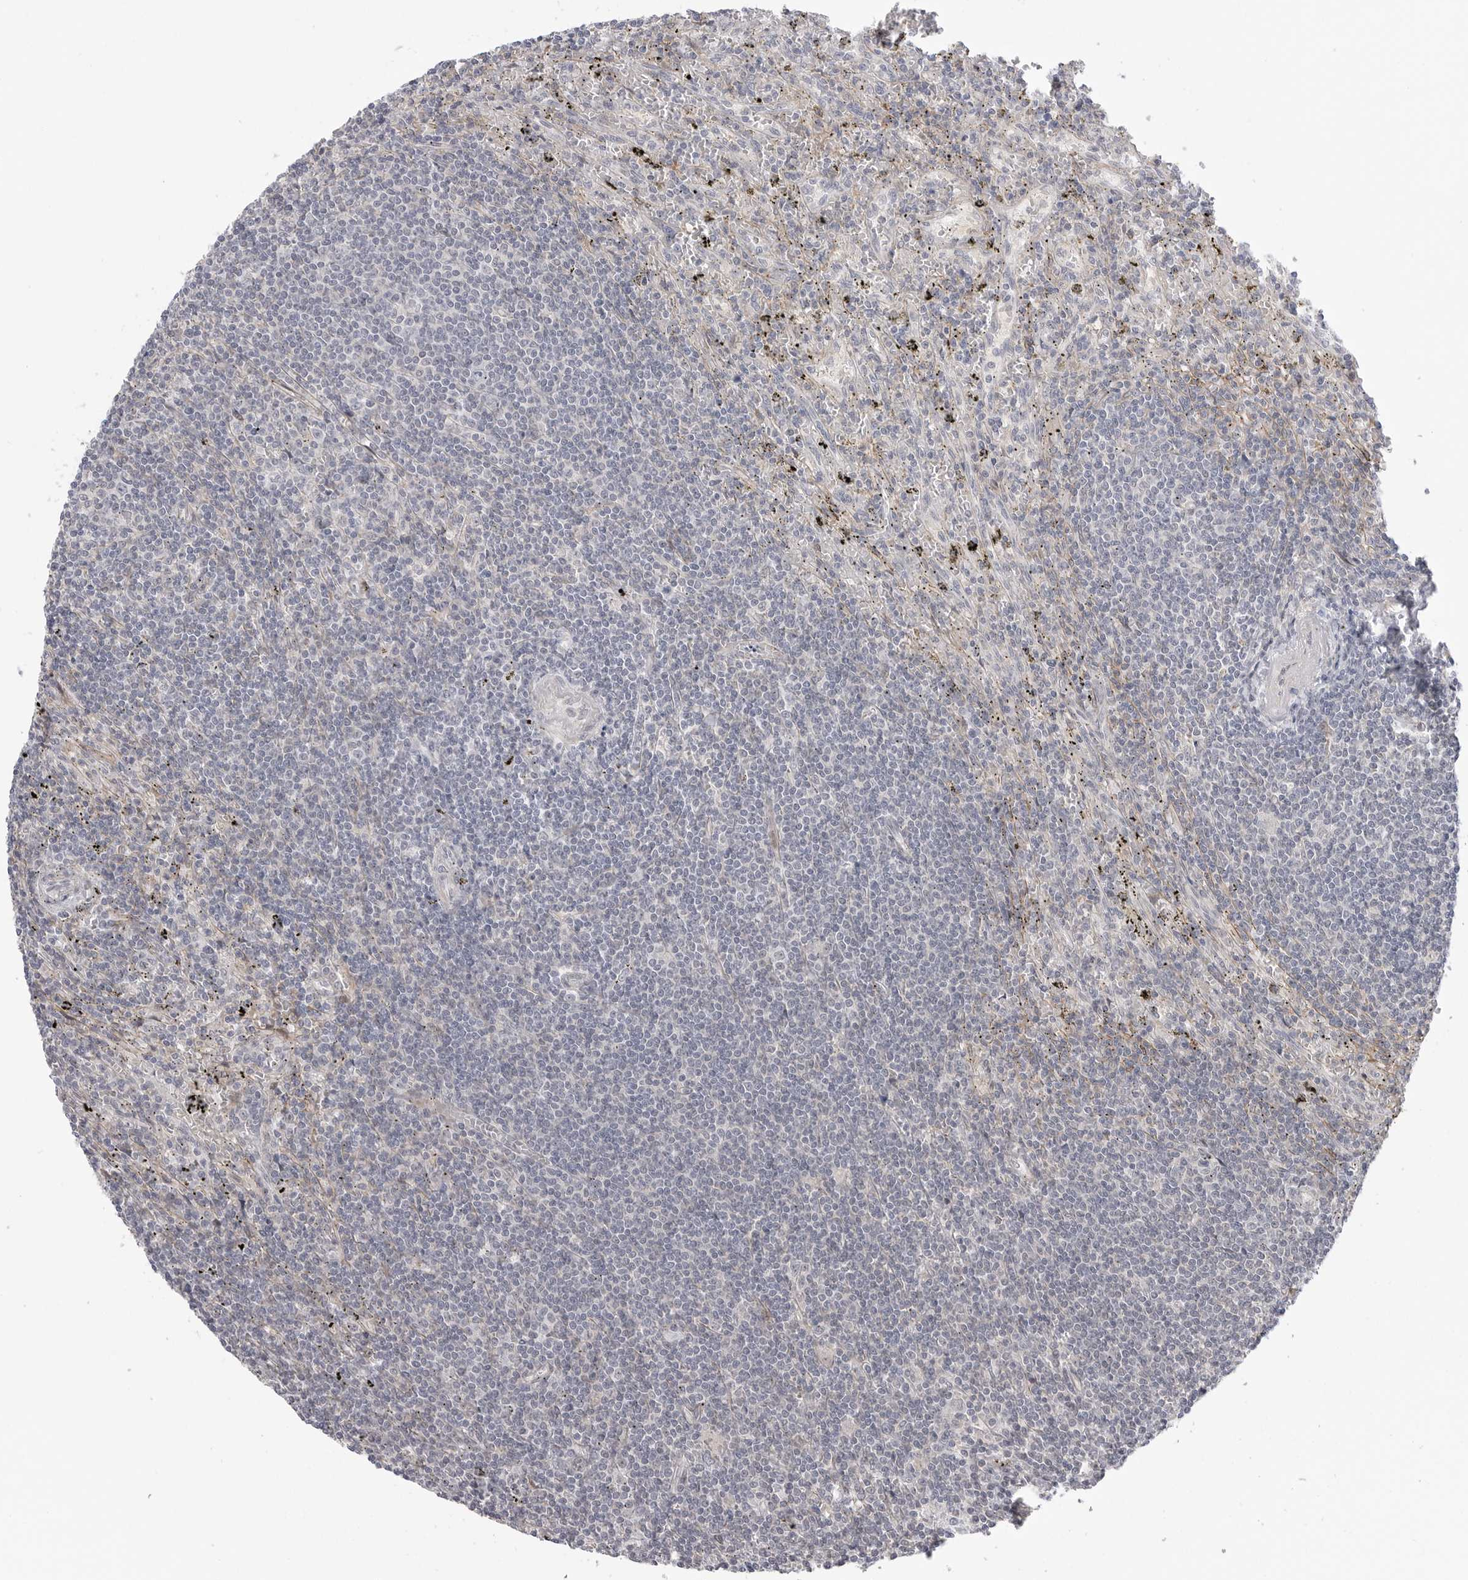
{"staining": {"intensity": "negative", "quantity": "none", "location": "none"}, "tissue": "lymphoma", "cell_type": "Tumor cells", "image_type": "cancer", "snomed": [{"axis": "morphology", "description": "Malignant lymphoma, non-Hodgkin's type, Low grade"}, {"axis": "topography", "description": "Spleen"}], "caption": "Lymphoma was stained to show a protein in brown. There is no significant staining in tumor cells.", "gene": "GGT6", "patient": {"sex": "male", "age": 76}}